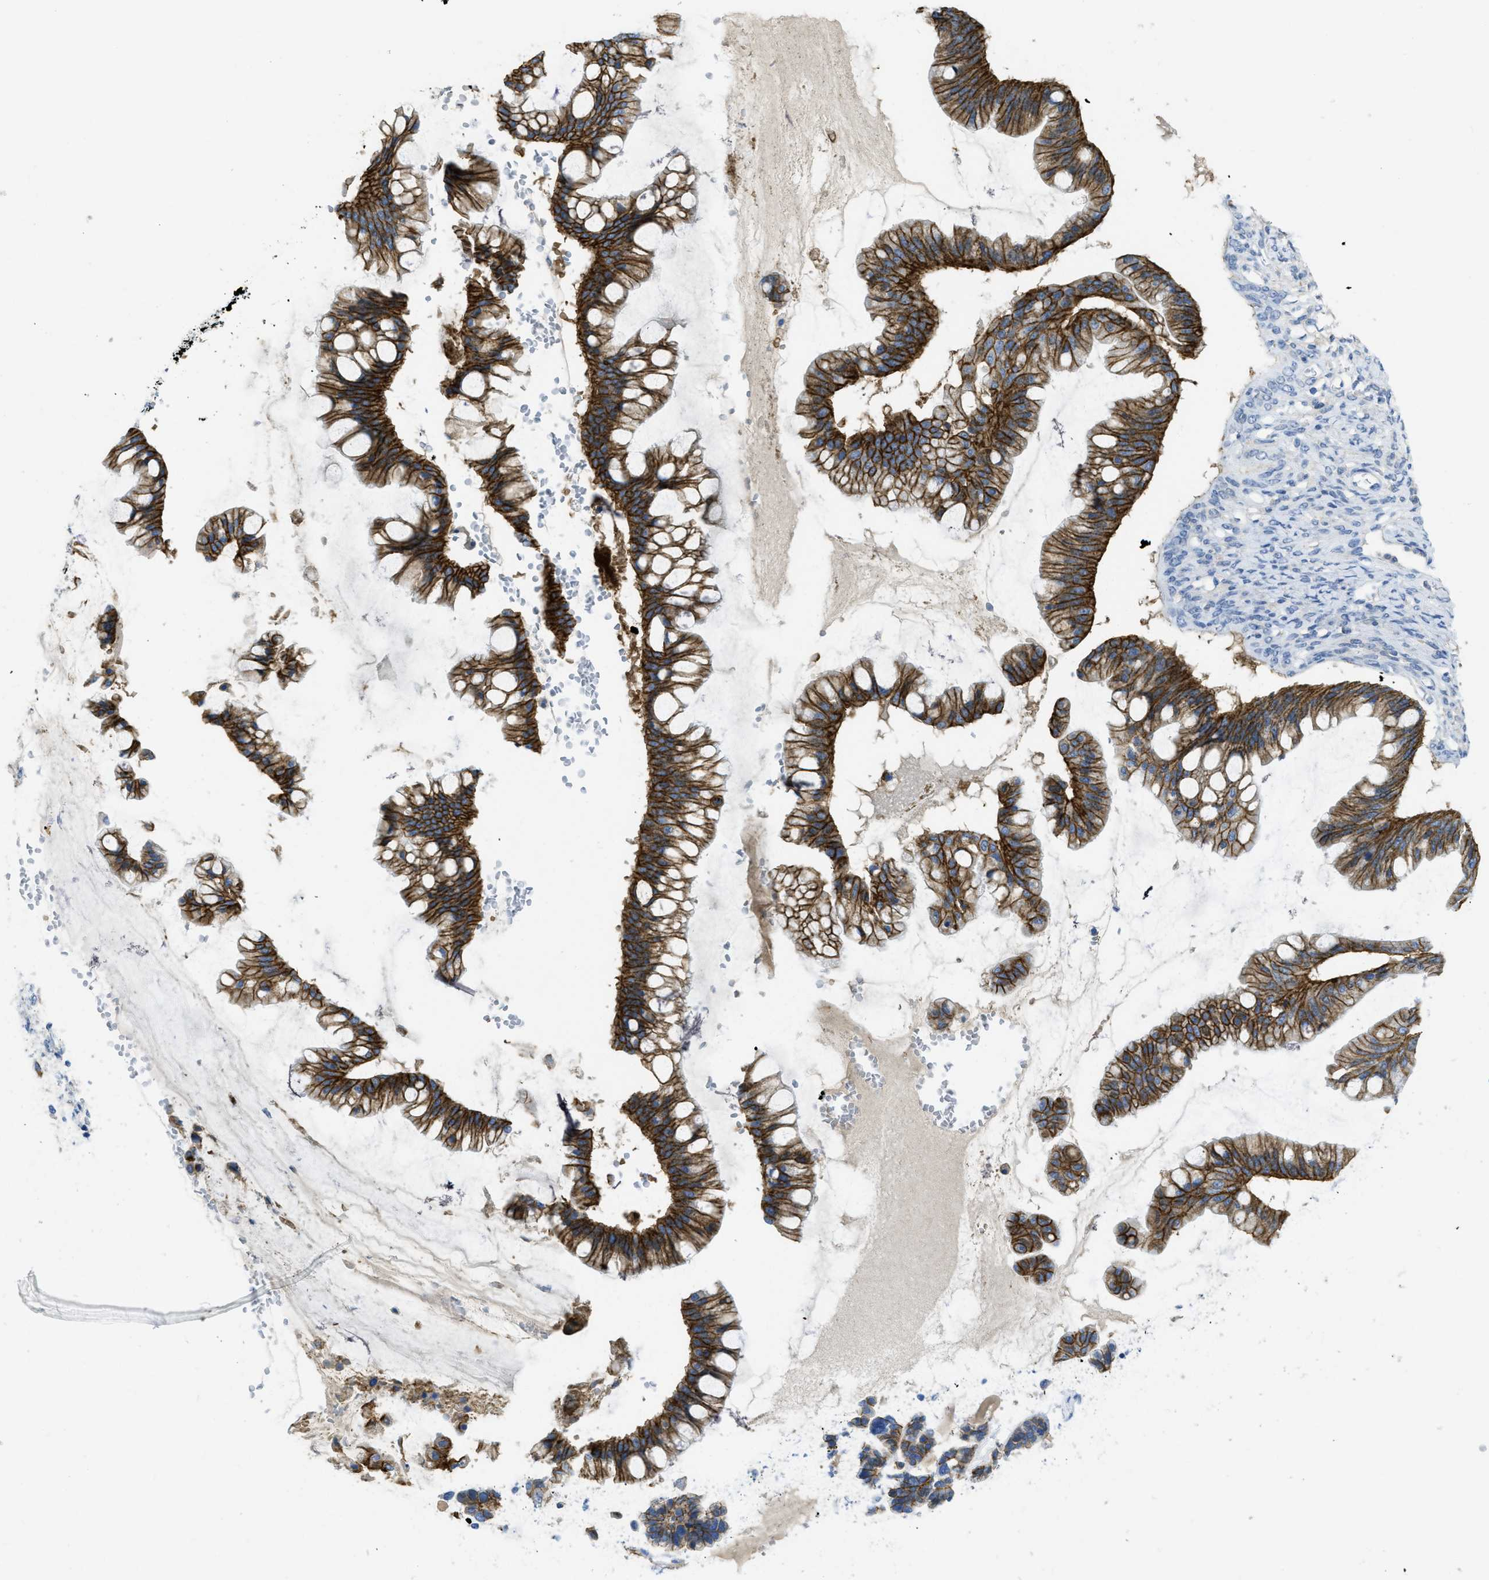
{"staining": {"intensity": "strong", "quantity": ">75%", "location": "cytoplasmic/membranous"}, "tissue": "ovarian cancer", "cell_type": "Tumor cells", "image_type": "cancer", "snomed": [{"axis": "morphology", "description": "Cystadenocarcinoma, mucinous, NOS"}, {"axis": "topography", "description": "Ovary"}], "caption": "A high-resolution micrograph shows immunohistochemistry staining of ovarian cancer, which shows strong cytoplasmic/membranous staining in about >75% of tumor cells.", "gene": "CNNM4", "patient": {"sex": "female", "age": 73}}